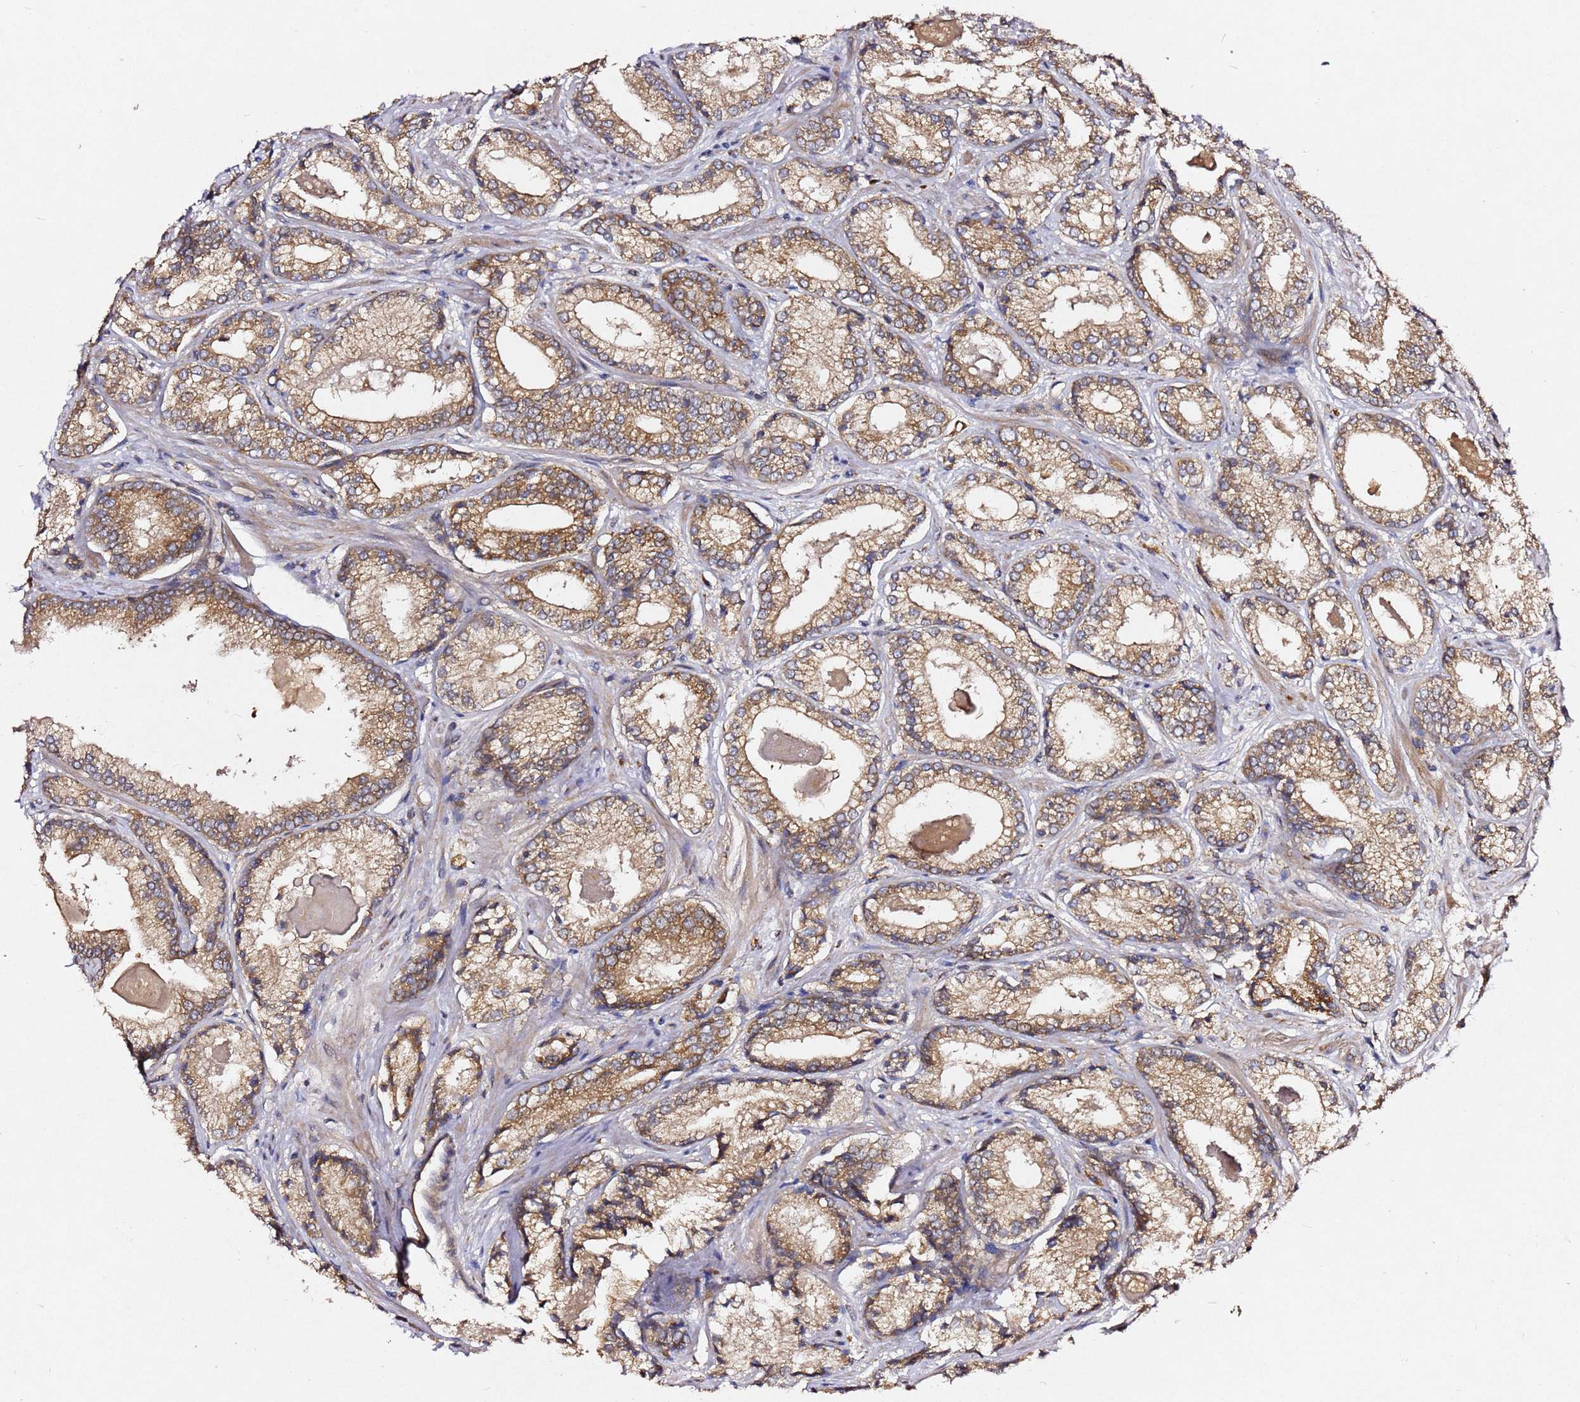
{"staining": {"intensity": "moderate", "quantity": ">75%", "location": "cytoplasmic/membranous"}, "tissue": "prostate cancer", "cell_type": "Tumor cells", "image_type": "cancer", "snomed": [{"axis": "morphology", "description": "Adenocarcinoma, Low grade"}, {"axis": "topography", "description": "Prostate"}], "caption": "Prostate adenocarcinoma (low-grade) stained with IHC exhibits moderate cytoplasmic/membranous positivity in approximately >75% of tumor cells. (DAB IHC with brightfield microscopy, high magnification).", "gene": "ALG11", "patient": {"sex": "male", "age": 68}}